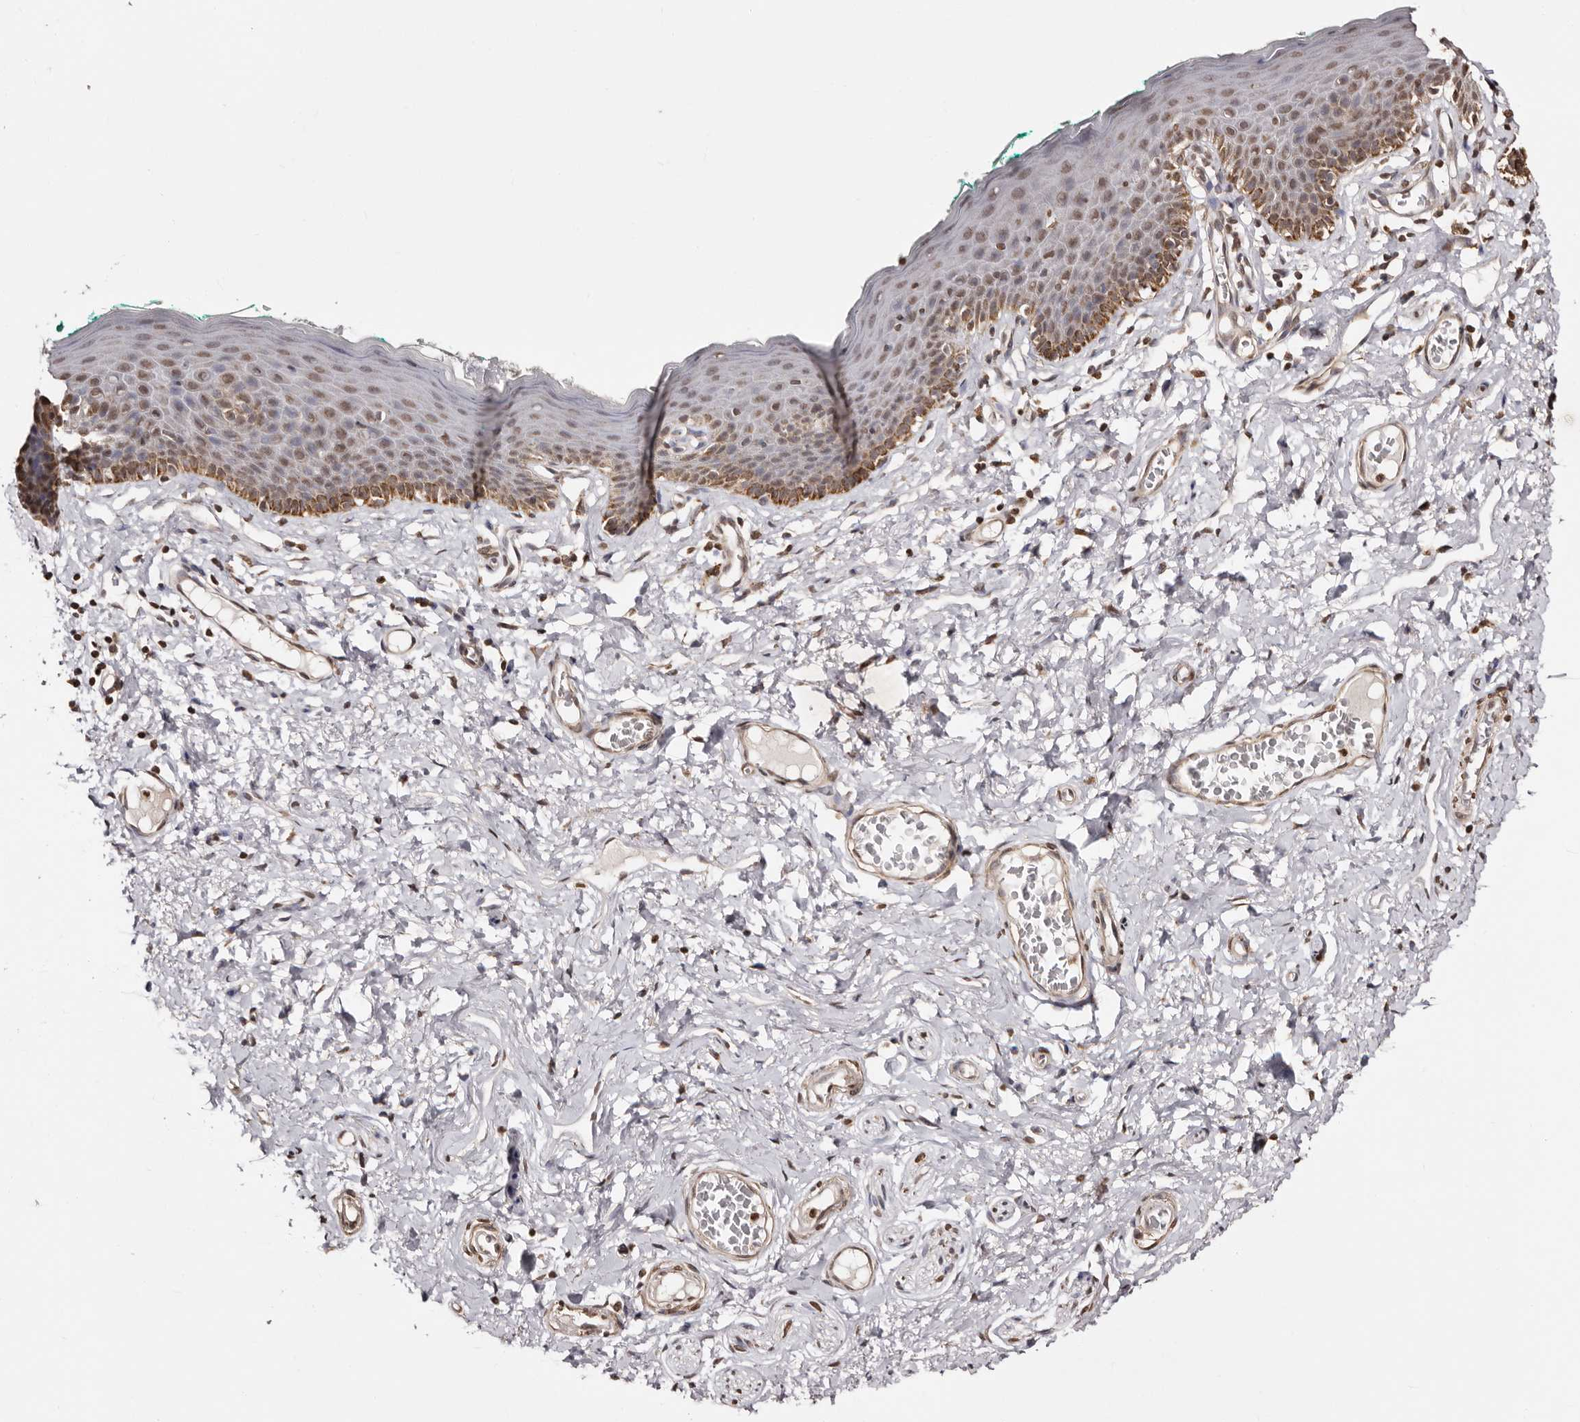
{"staining": {"intensity": "moderate", "quantity": "25%-75%", "location": "cytoplasmic/membranous,nuclear"}, "tissue": "skin", "cell_type": "Epidermal cells", "image_type": "normal", "snomed": [{"axis": "morphology", "description": "Normal tissue, NOS"}, {"axis": "topography", "description": "Vulva"}], "caption": "Skin stained with a brown dye exhibits moderate cytoplasmic/membranous,nuclear positive positivity in about 25%-75% of epidermal cells.", "gene": "CCDC190", "patient": {"sex": "female", "age": 66}}